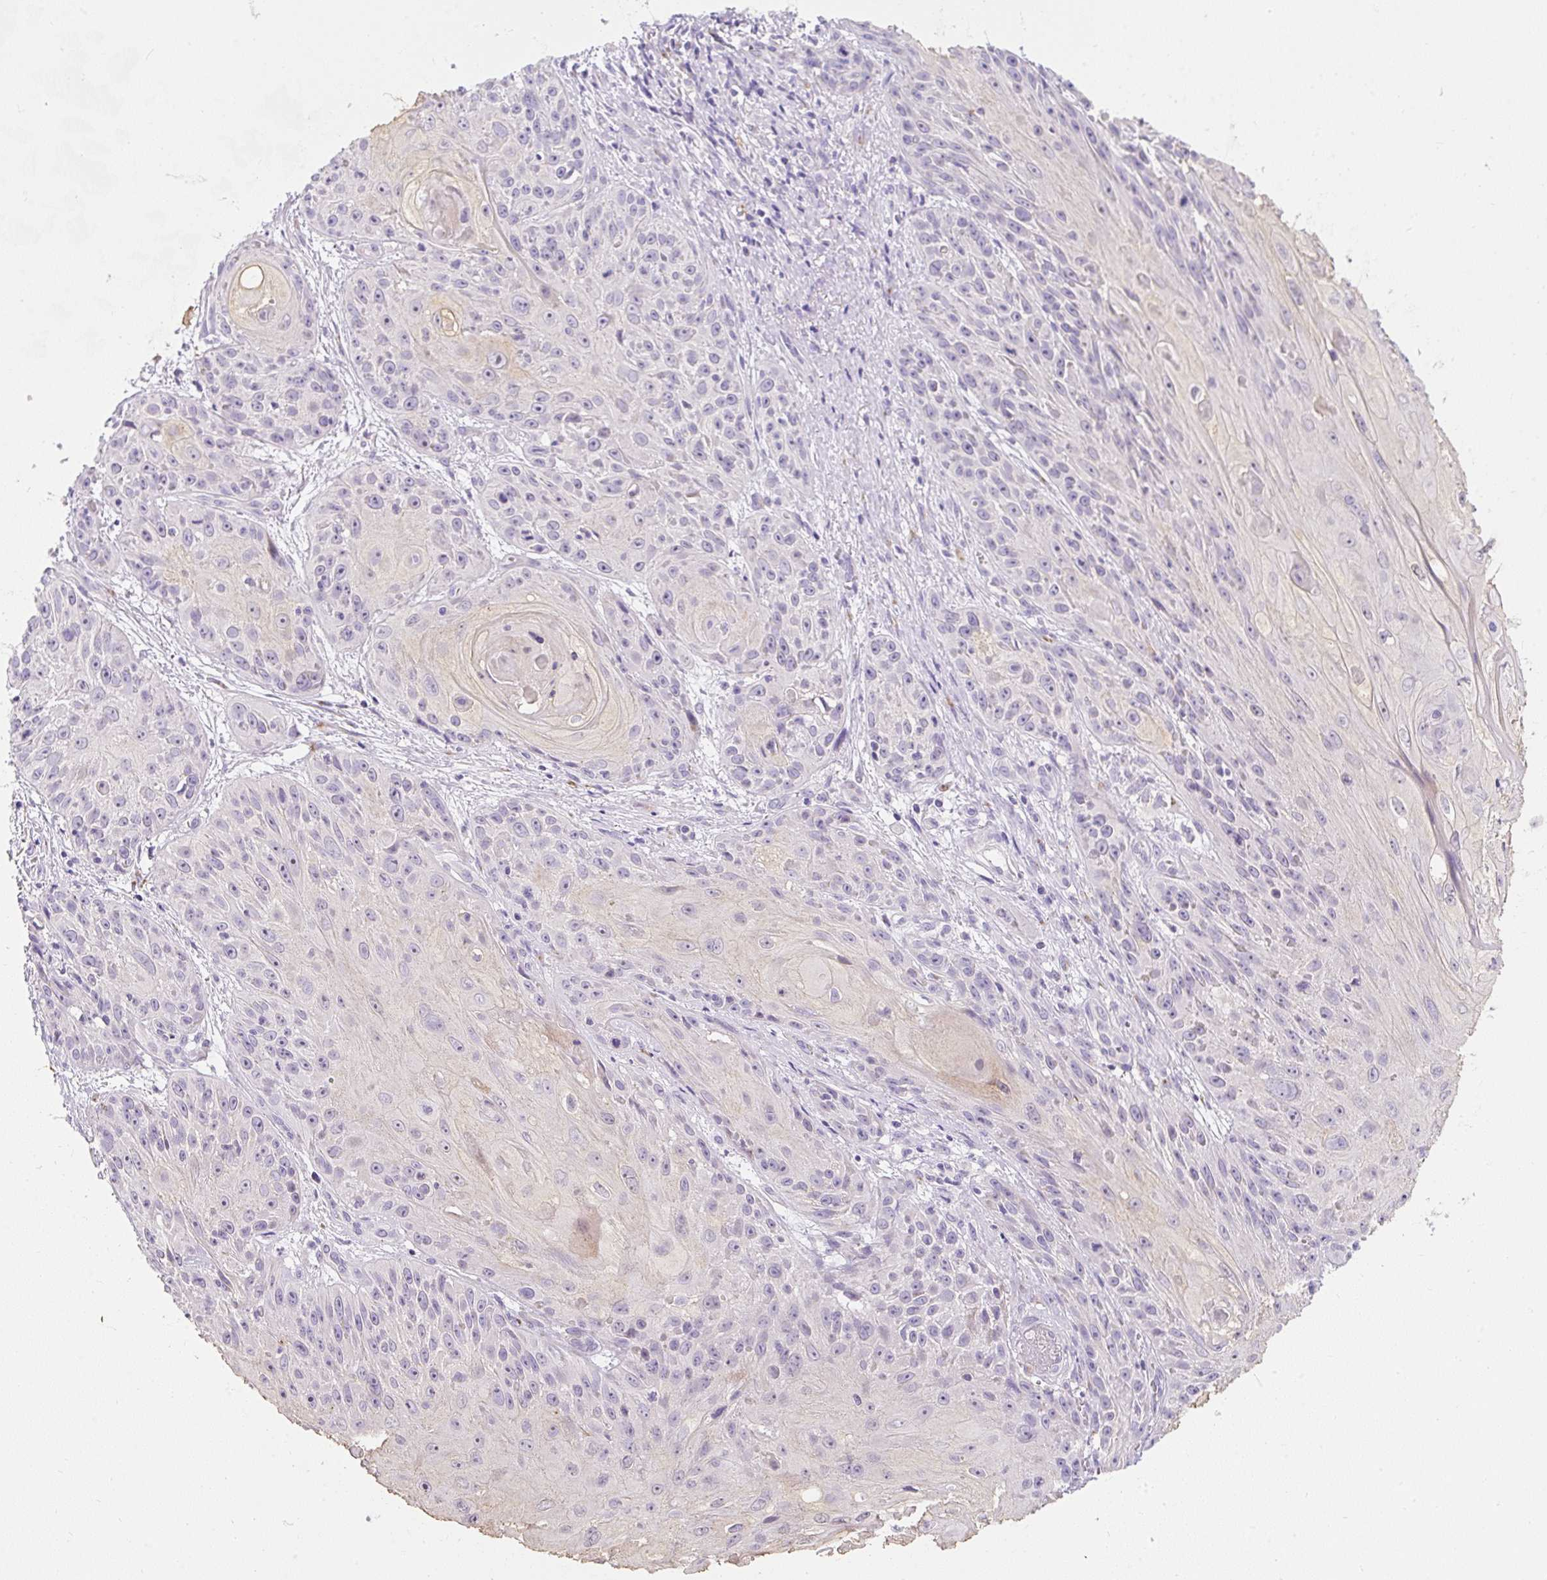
{"staining": {"intensity": "negative", "quantity": "none", "location": "none"}, "tissue": "skin cancer", "cell_type": "Tumor cells", "image_type": "cancer", "snomed": [{"axis": "morphology", "description": "Squamous cell carcinoma, NOS"}, {"axis": "topography", "description": "Skin"}, {"axis": "topography", "description": "Vulva"}], "caption": "Immunohistochemistry (IHC) histopathology image of human skin cancer (squamous cell carcinoma) stained for a protein (brown), which reveals no staining in tumor cells.", "gene": "DTX4", "patient": {"sex": "female", "age": 76}}